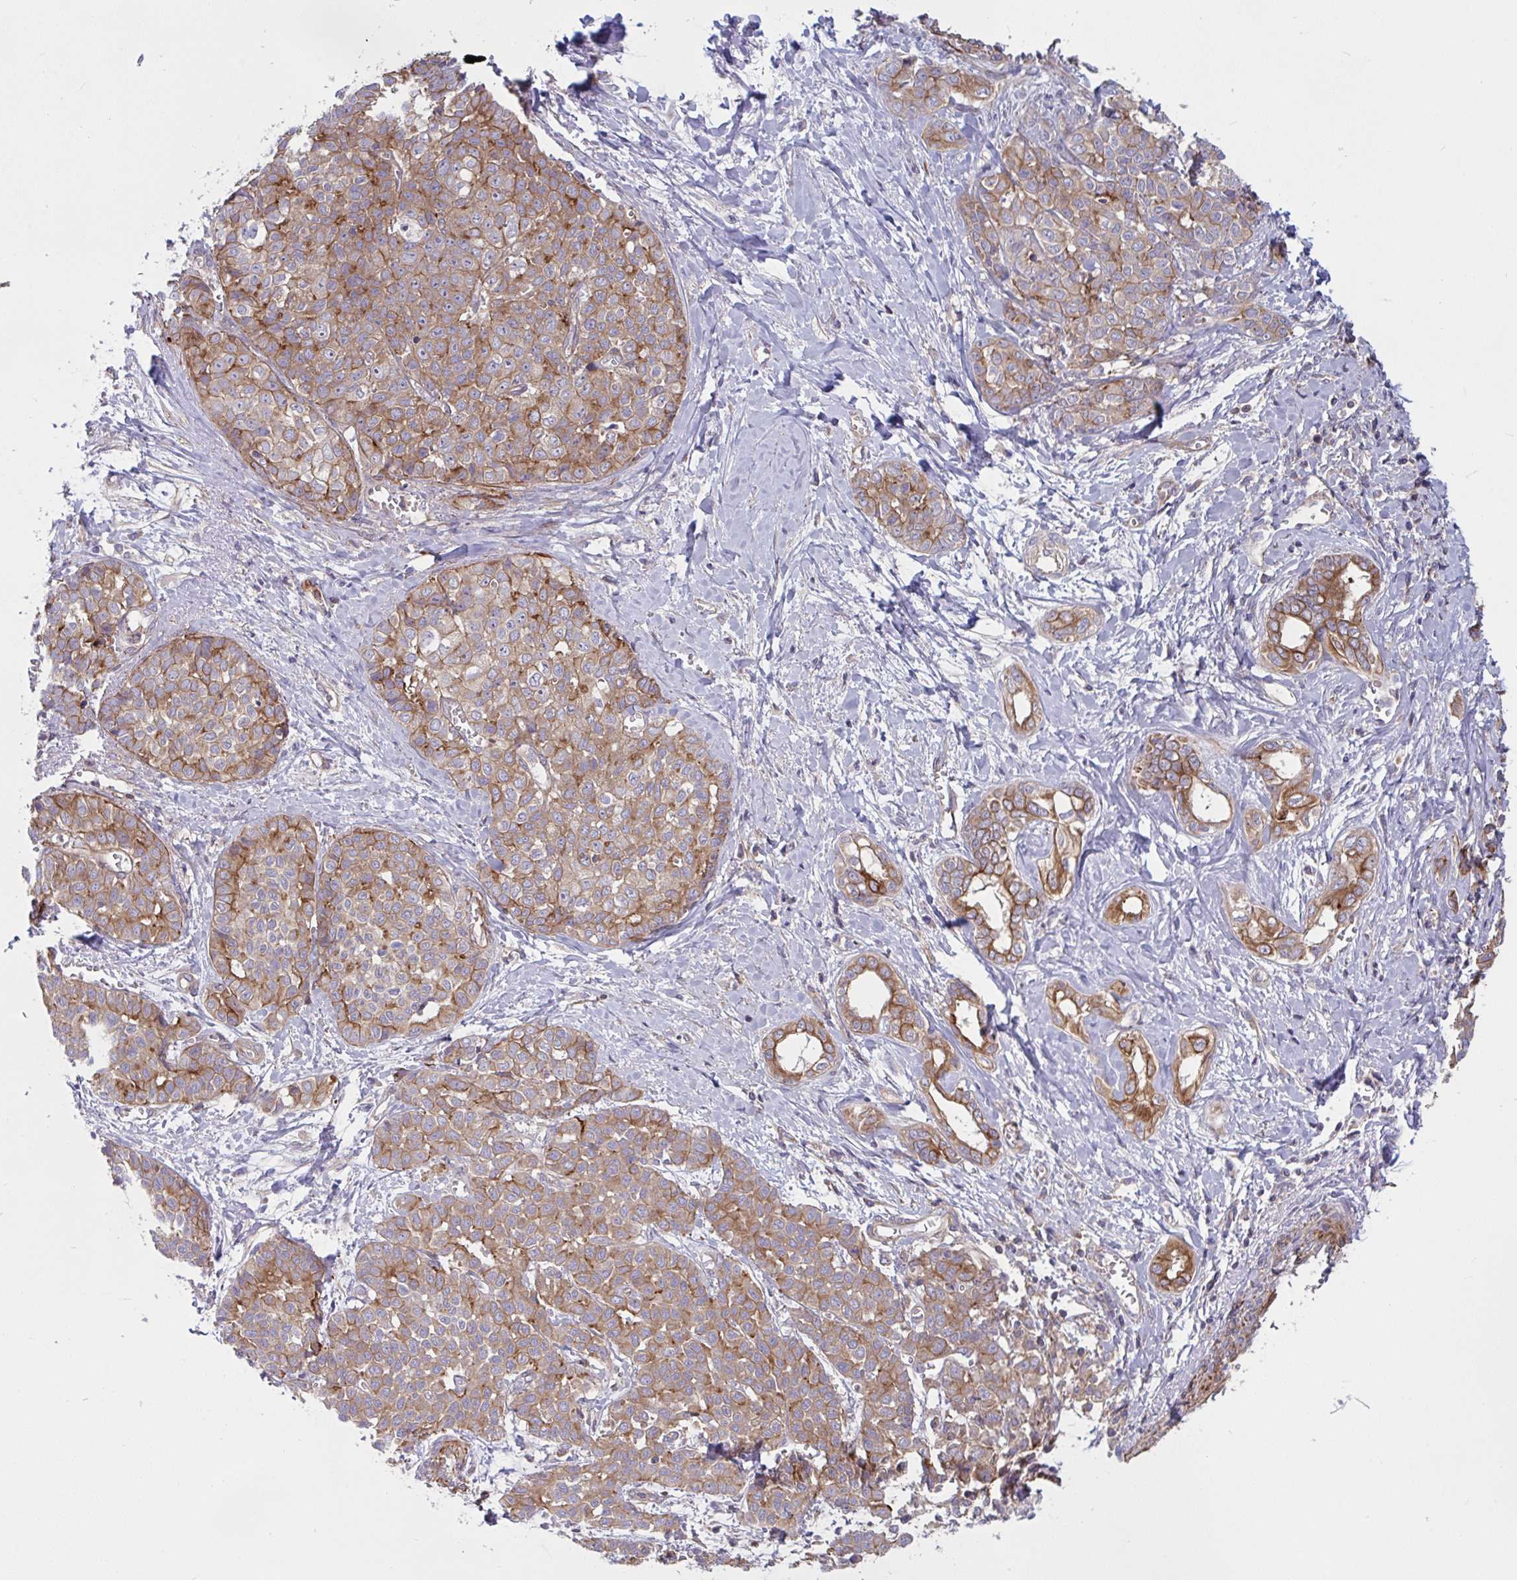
{"staining": {"intensity": "moderate", "quantity": ">75%", "location": "cytoplasmic/membranous"}, "tissue": "liver cancer", "cell_type": "Tumor cells", "image_type": "cancer", "snomed": [{"axis": "morphology", "description": "Cholangiocarcinoma"}, {"axis": "topography", "description": "Liver"}], "caption": "This is a photomicrograph of immunohistochemistry (IHC) staining of liver cancer, which shows moderate staining in the cytoplasmic/membranous of tumor cells.", "gene": "TANK", "patient": {"sex": "female", "age": 77}}